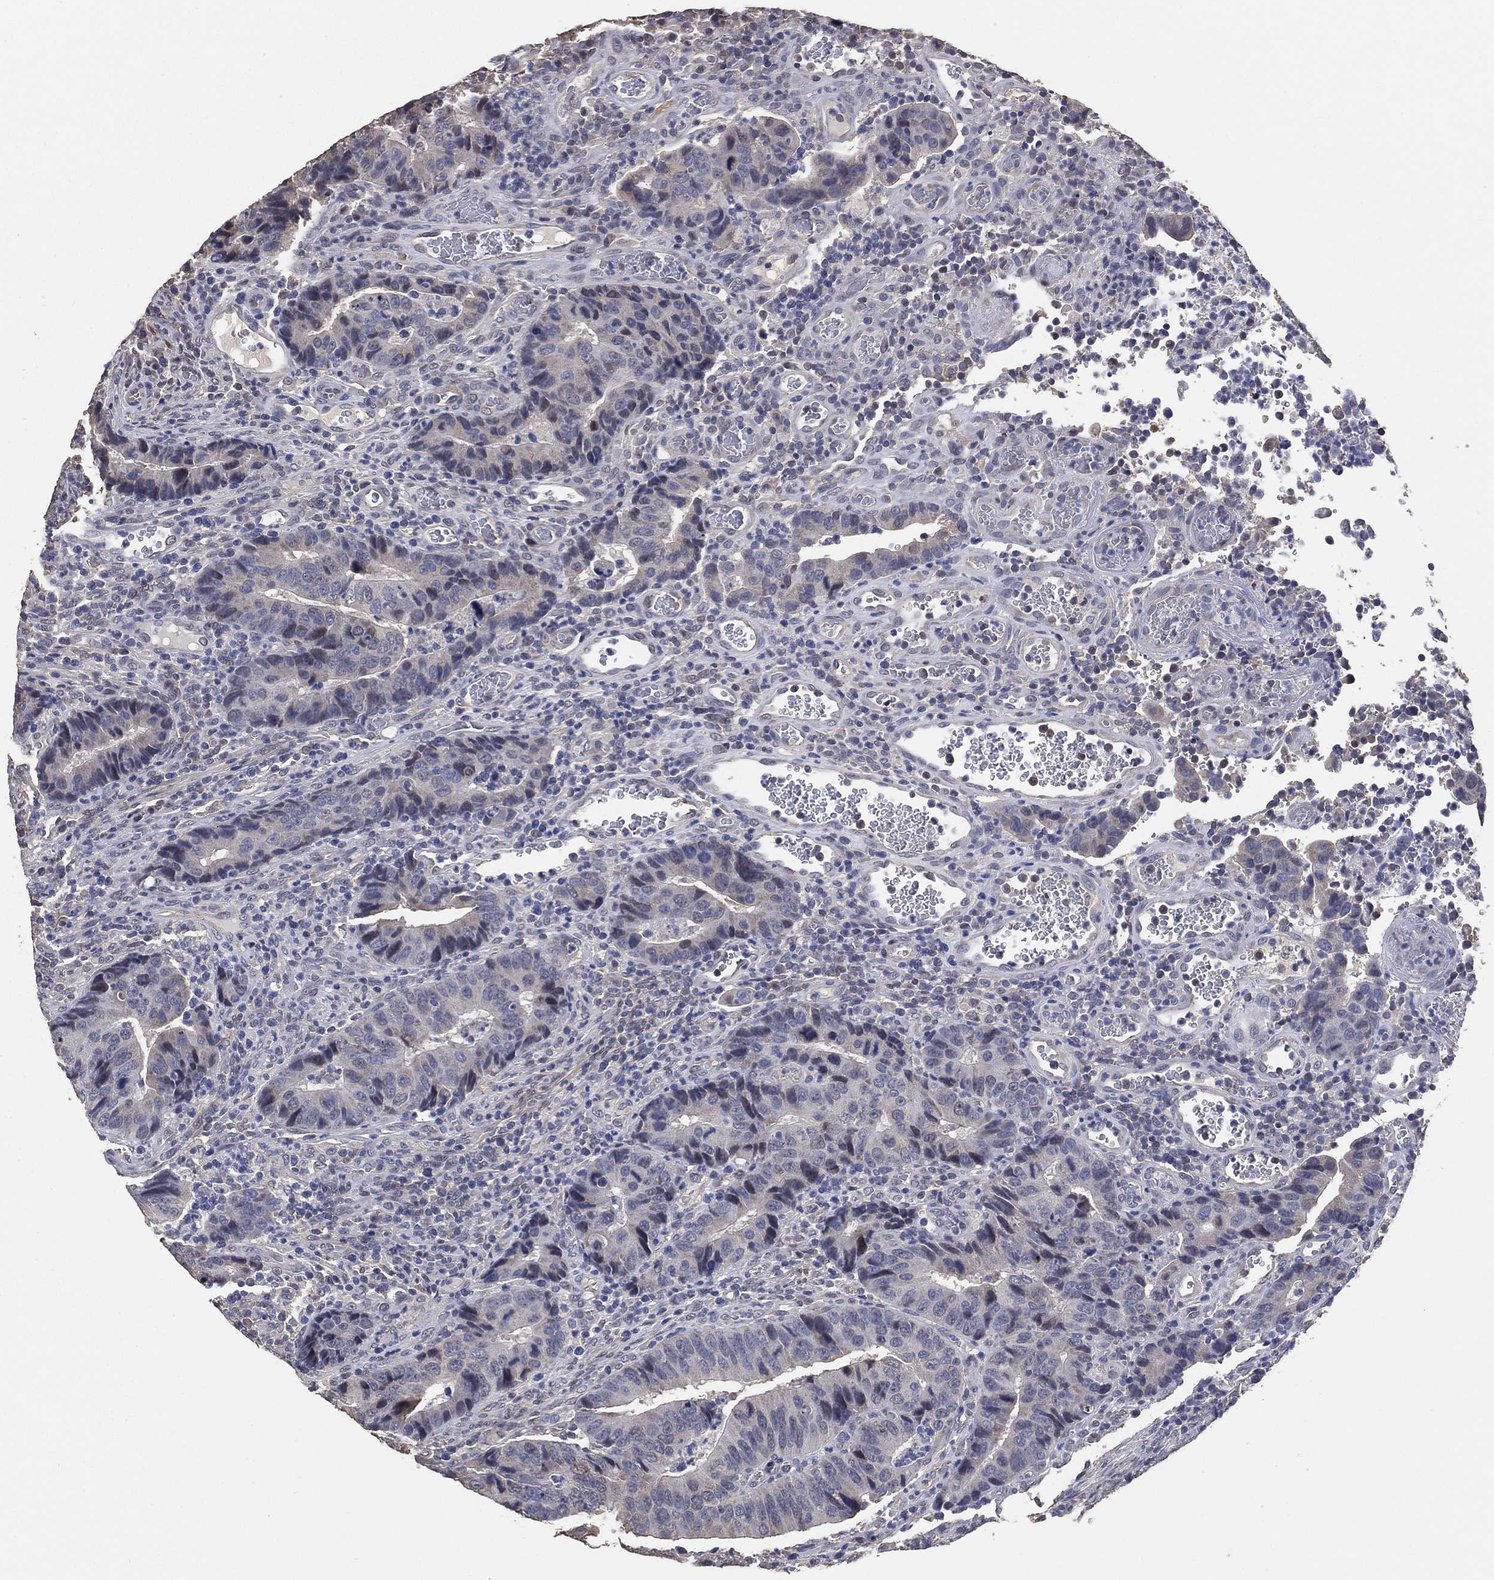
{"staining": {"intensity": "negative", "quantity": "none", "location": "none"}, "tissue": "colorectal cancer", "cell_type": "Tumor cells", "image_type": "cancer", "snomed": [{"axis": "morphology", "description": "Adenocarcinoma, NOS"}, {"axis": "topography", "description": "Colon"}], "caption": "This is a photomicrograph of immunohistochemistry staining of adenocarcinoma (colorectal), which shows no positivity in tumor cells.", "gene": "KLK5", "patient": {"sex": "female", "age": 56}}